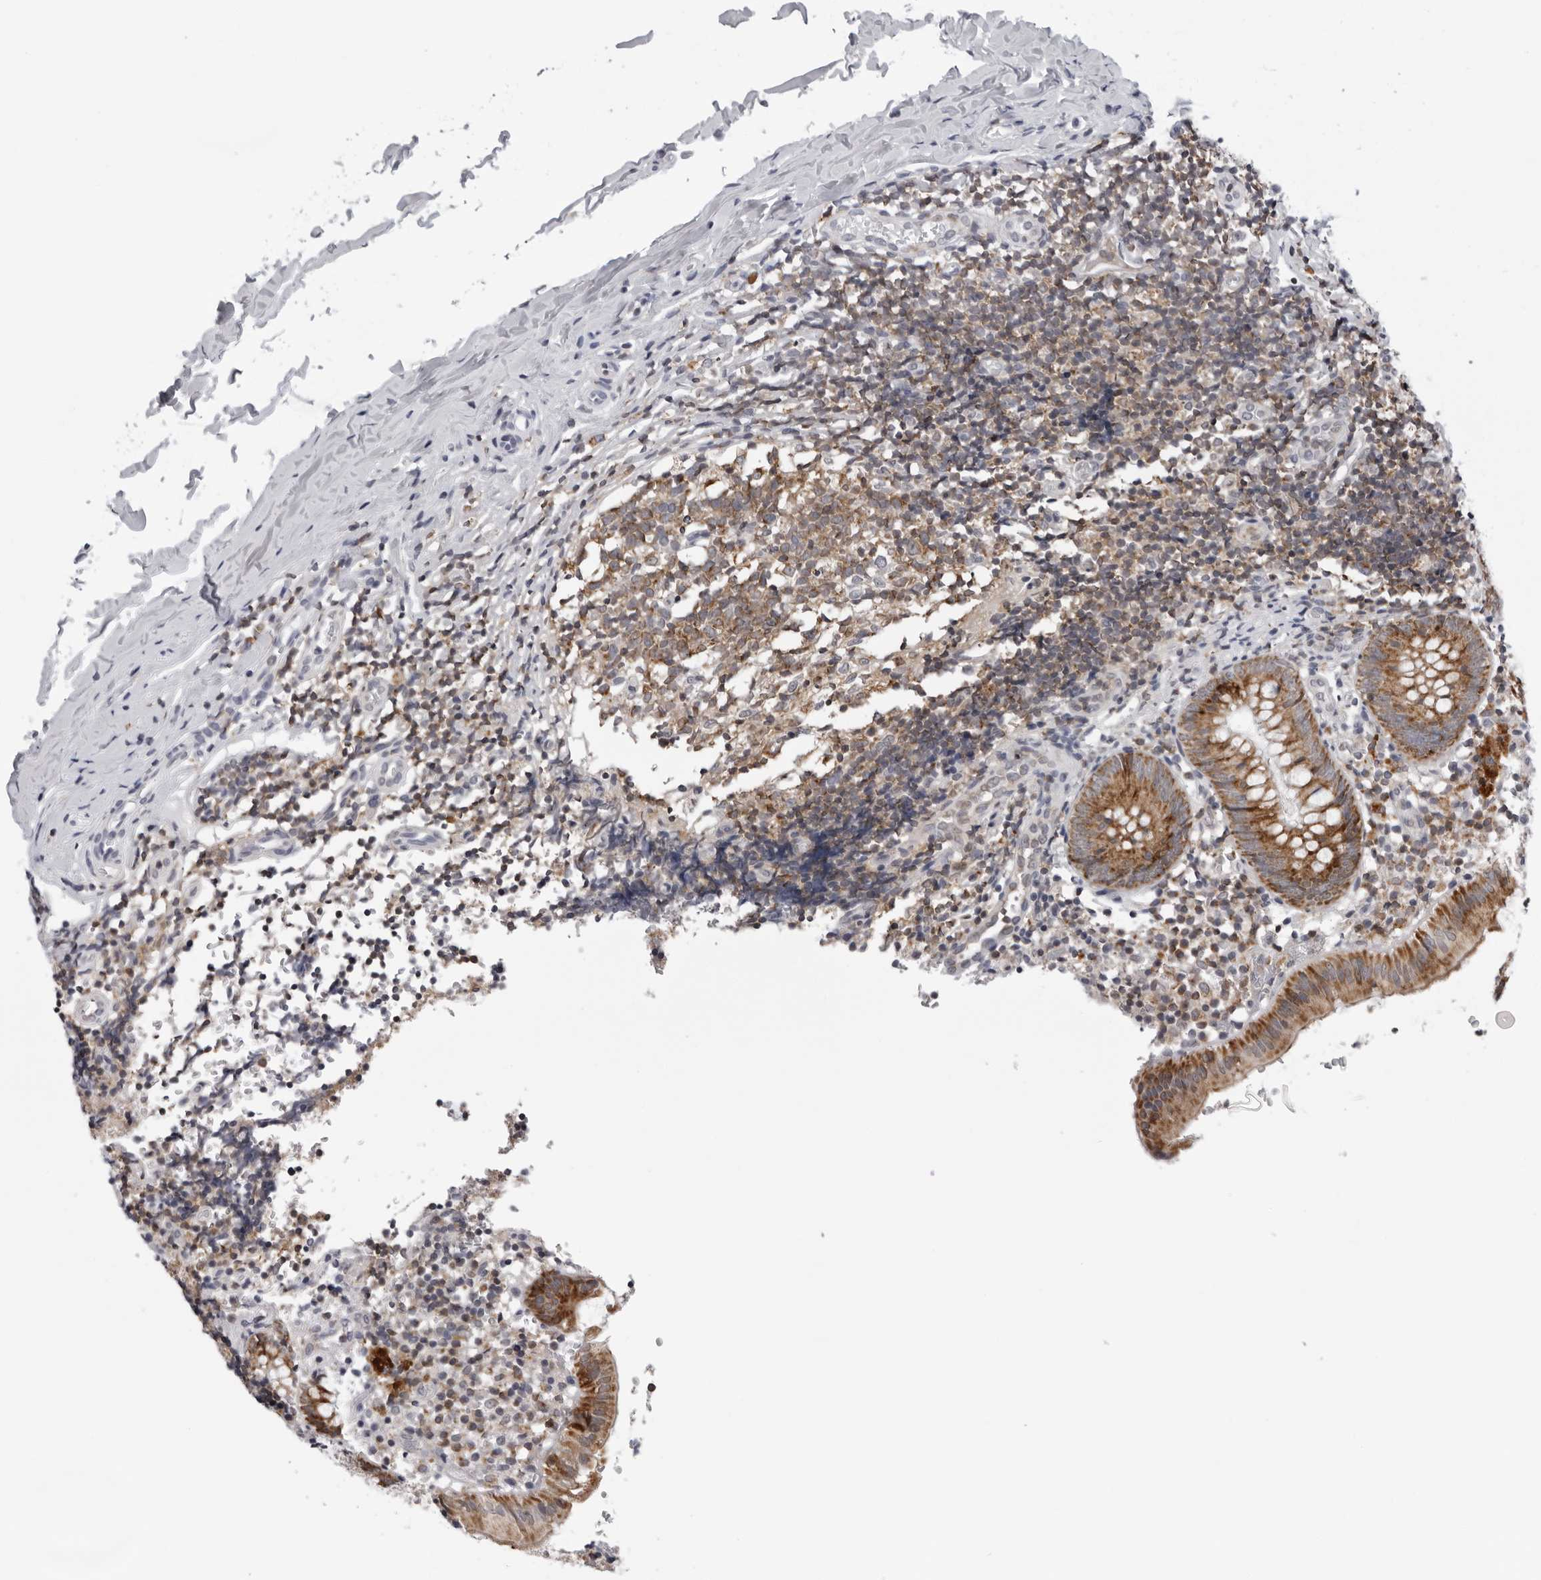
{"staining": {"intensity": "moderate", "quantity": ">75%", "location": "cytoplasmic/membranous"}, "tissue": "appendix", "cell_type": "Glandular cells", "image_type": "normal", "snomed": [{"axis": "morphology", "description": "Normal tissue, NOS"}, {"axis": "topography", "description": "Appendix"}], "caption": "The image shows immunohistochemical staining of benign appendix. There is moderate cytoplasmic/membranous staining is seen in approximately >75% of glandular cells. The protein of interest is stained brown, and the nuclei are stained in blue (DAB (3,3'-diaminobenzidine) IHC with brightfield microscopy, high magnification).", "gene": "CPT2", "patient": {"sex": "male", "age": 8}}